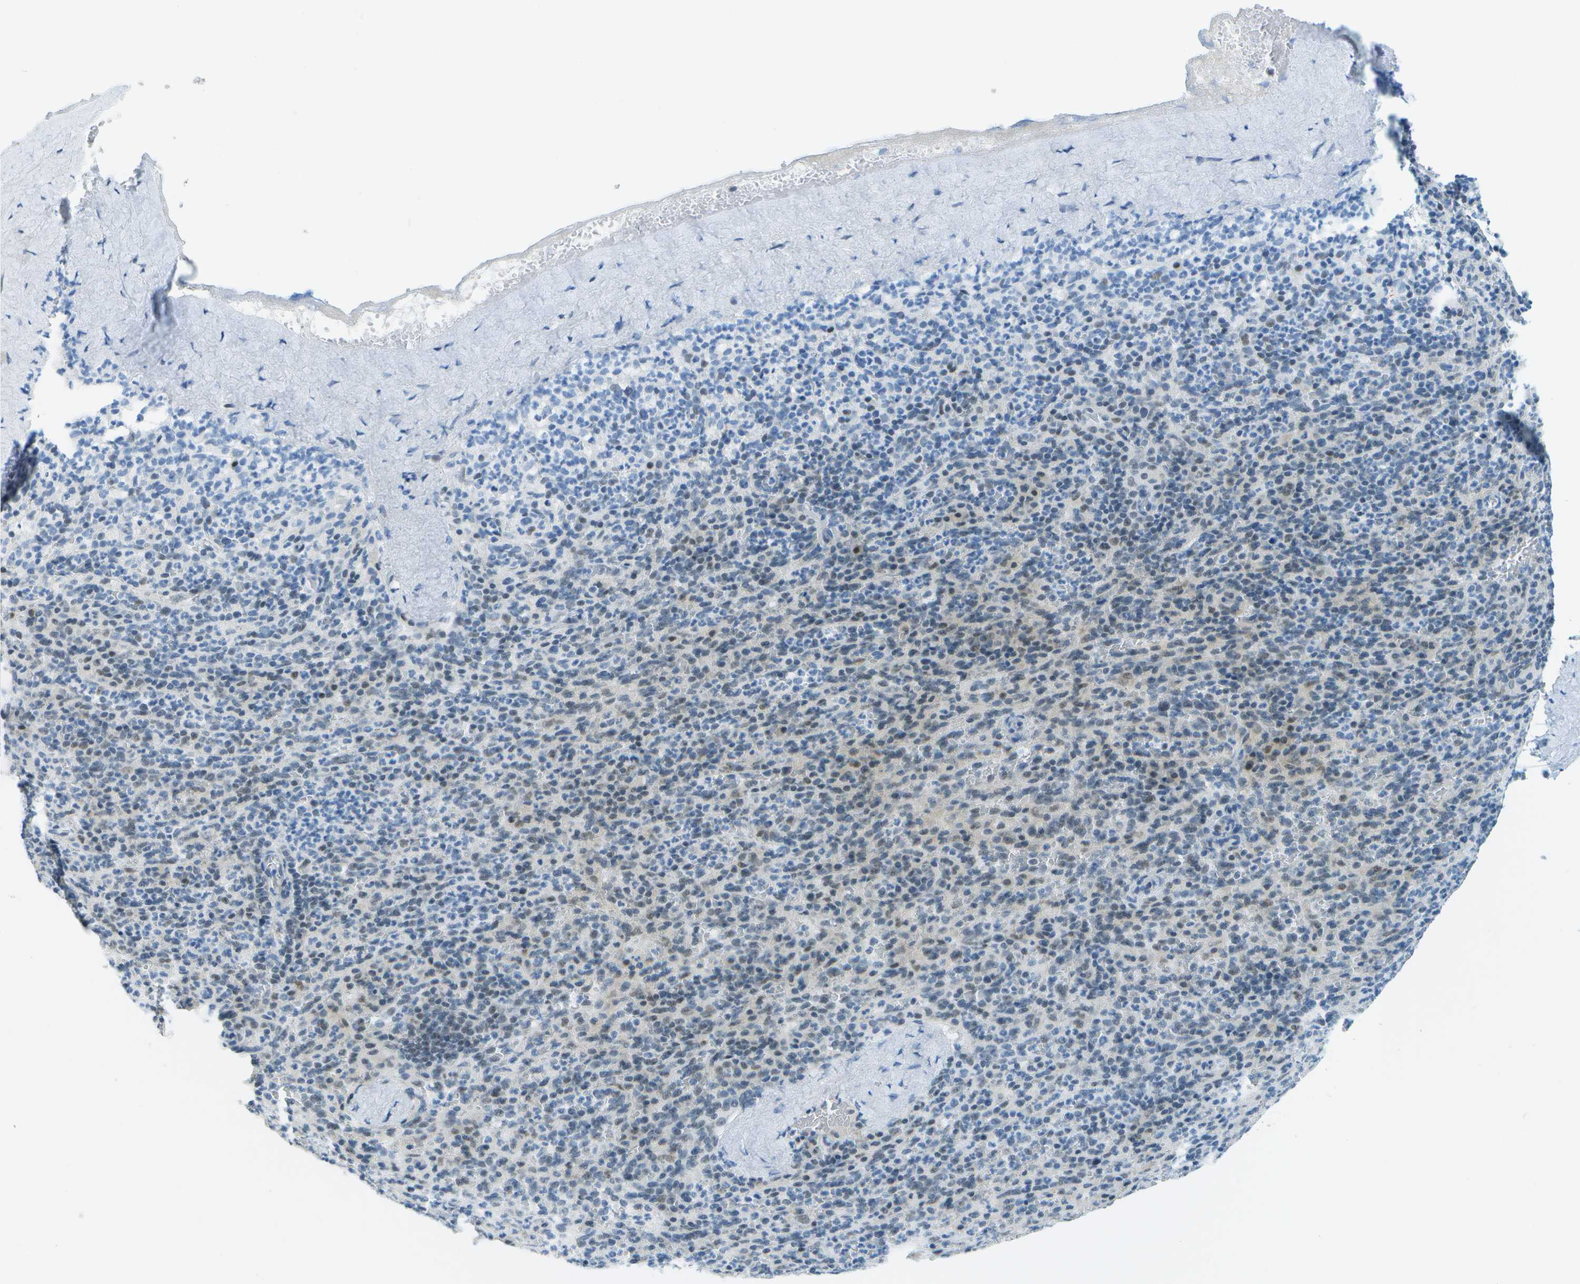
{"staining": {"intensity": "weak", "quantity": "<25%", "location": "nuclear"}, "tissue": "spleen", "cell_type": "Cells in red pulp", "image_type": "normal", "snomed": [{"axis": "morphology", "description": "Normal tissue, NOS"}, {"axis": "topography", "description": "Spleen"}], "caption": "The micrograph displays no significant staining in cells in red pulp of spleen.", "gene": "NEK11", "patient": {"sex": "male", "age": 36}}